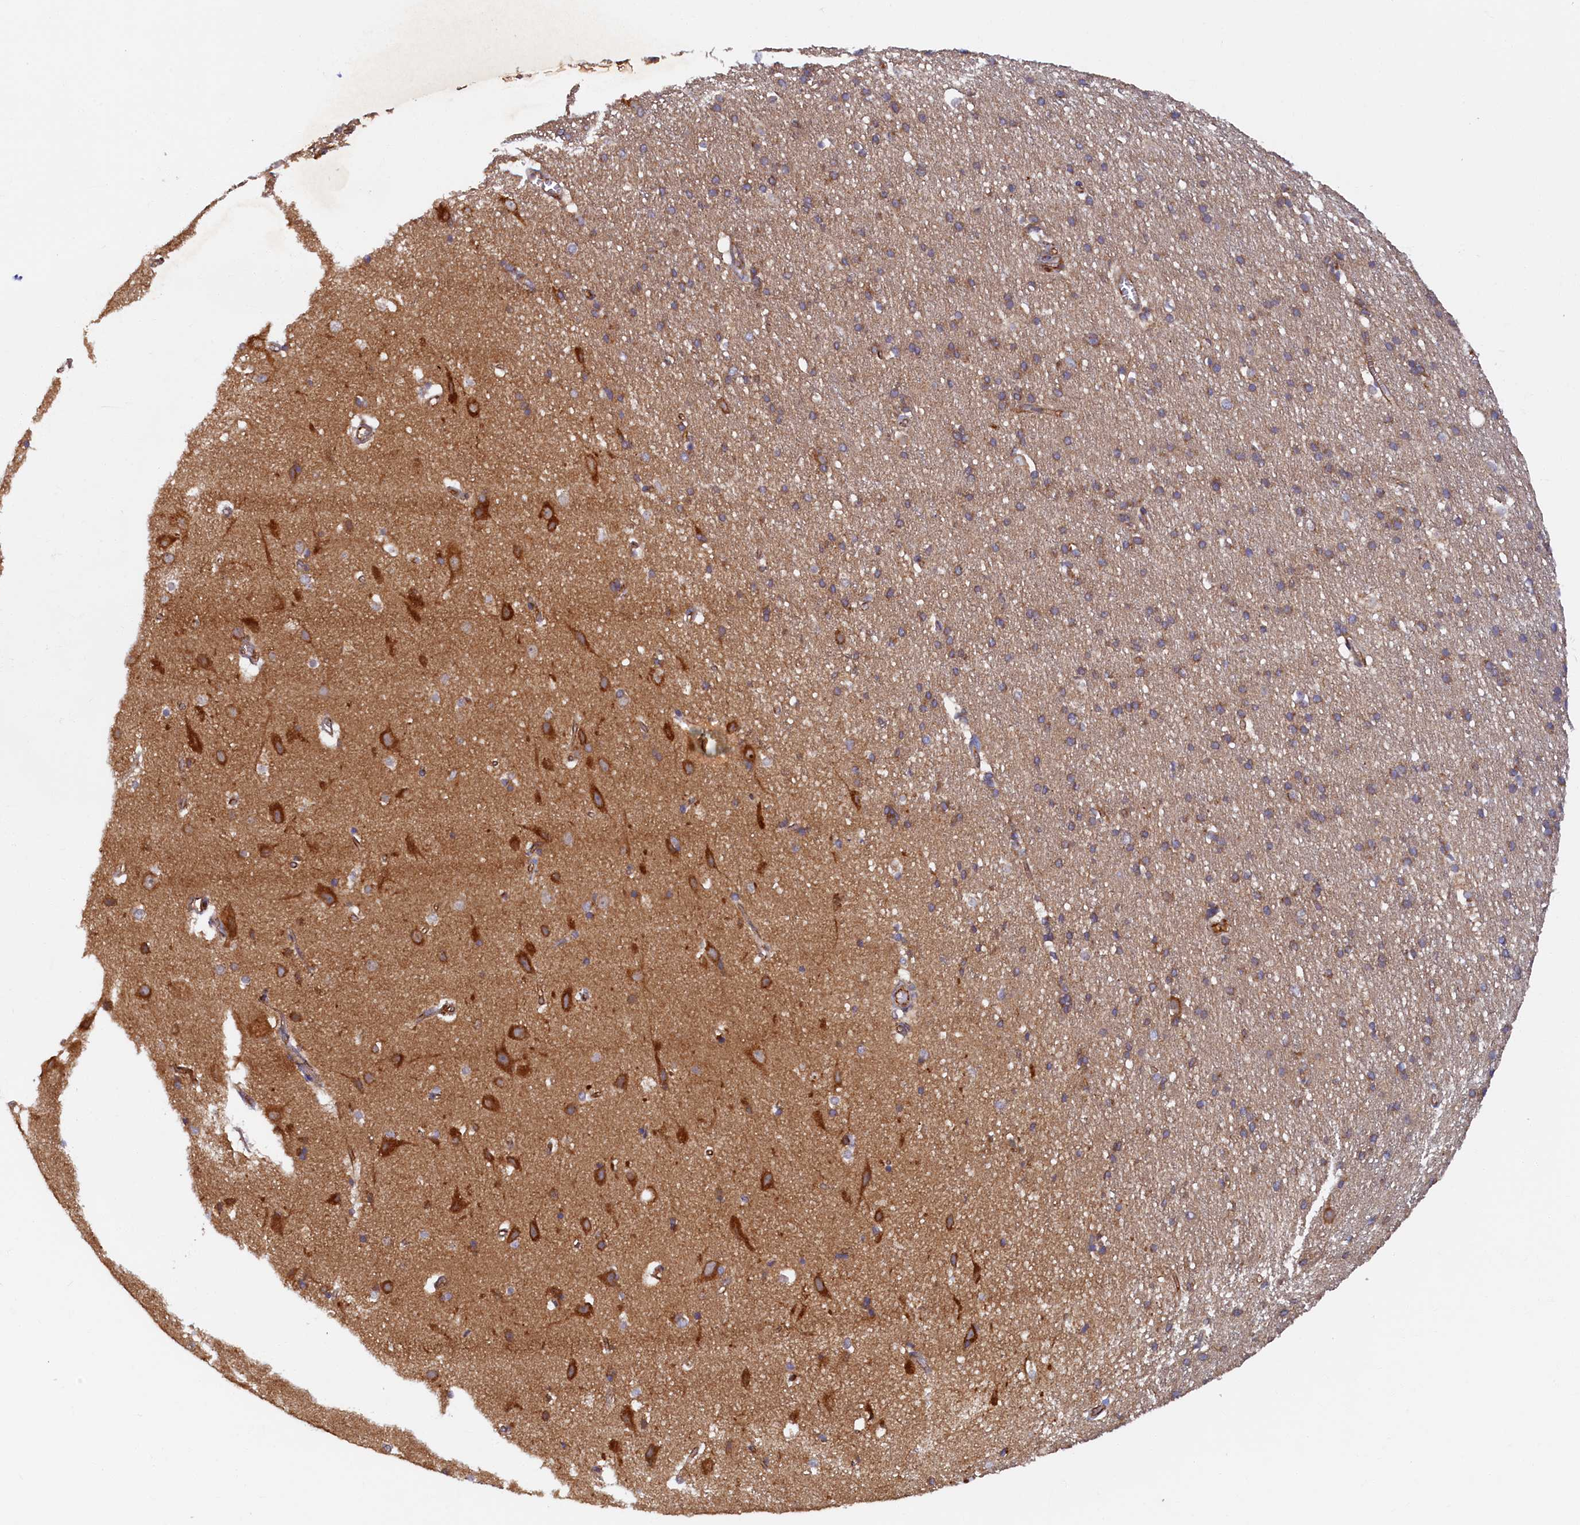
{"staining": {"intensity": "moderate", "quantity": "25%-75%", "location": "cytoplasmic/membranous"}, "tissue": "cerebral cortex", "cell_type": "Endothelial cells", "image_type": "normal", "snomed": [{"axis": "morphology", "description": "Normal tissue, NOS"}, {"axis": "topography", "description": "Cerebral cortex"}], "caption": "A brown stain shows moderate cytoplasmic/membranous positivity of a protein in endothelial cells of unremarkable cerebral cortex.", "gene": "STX12", "patient": {"sex": "male", "age": 54}}